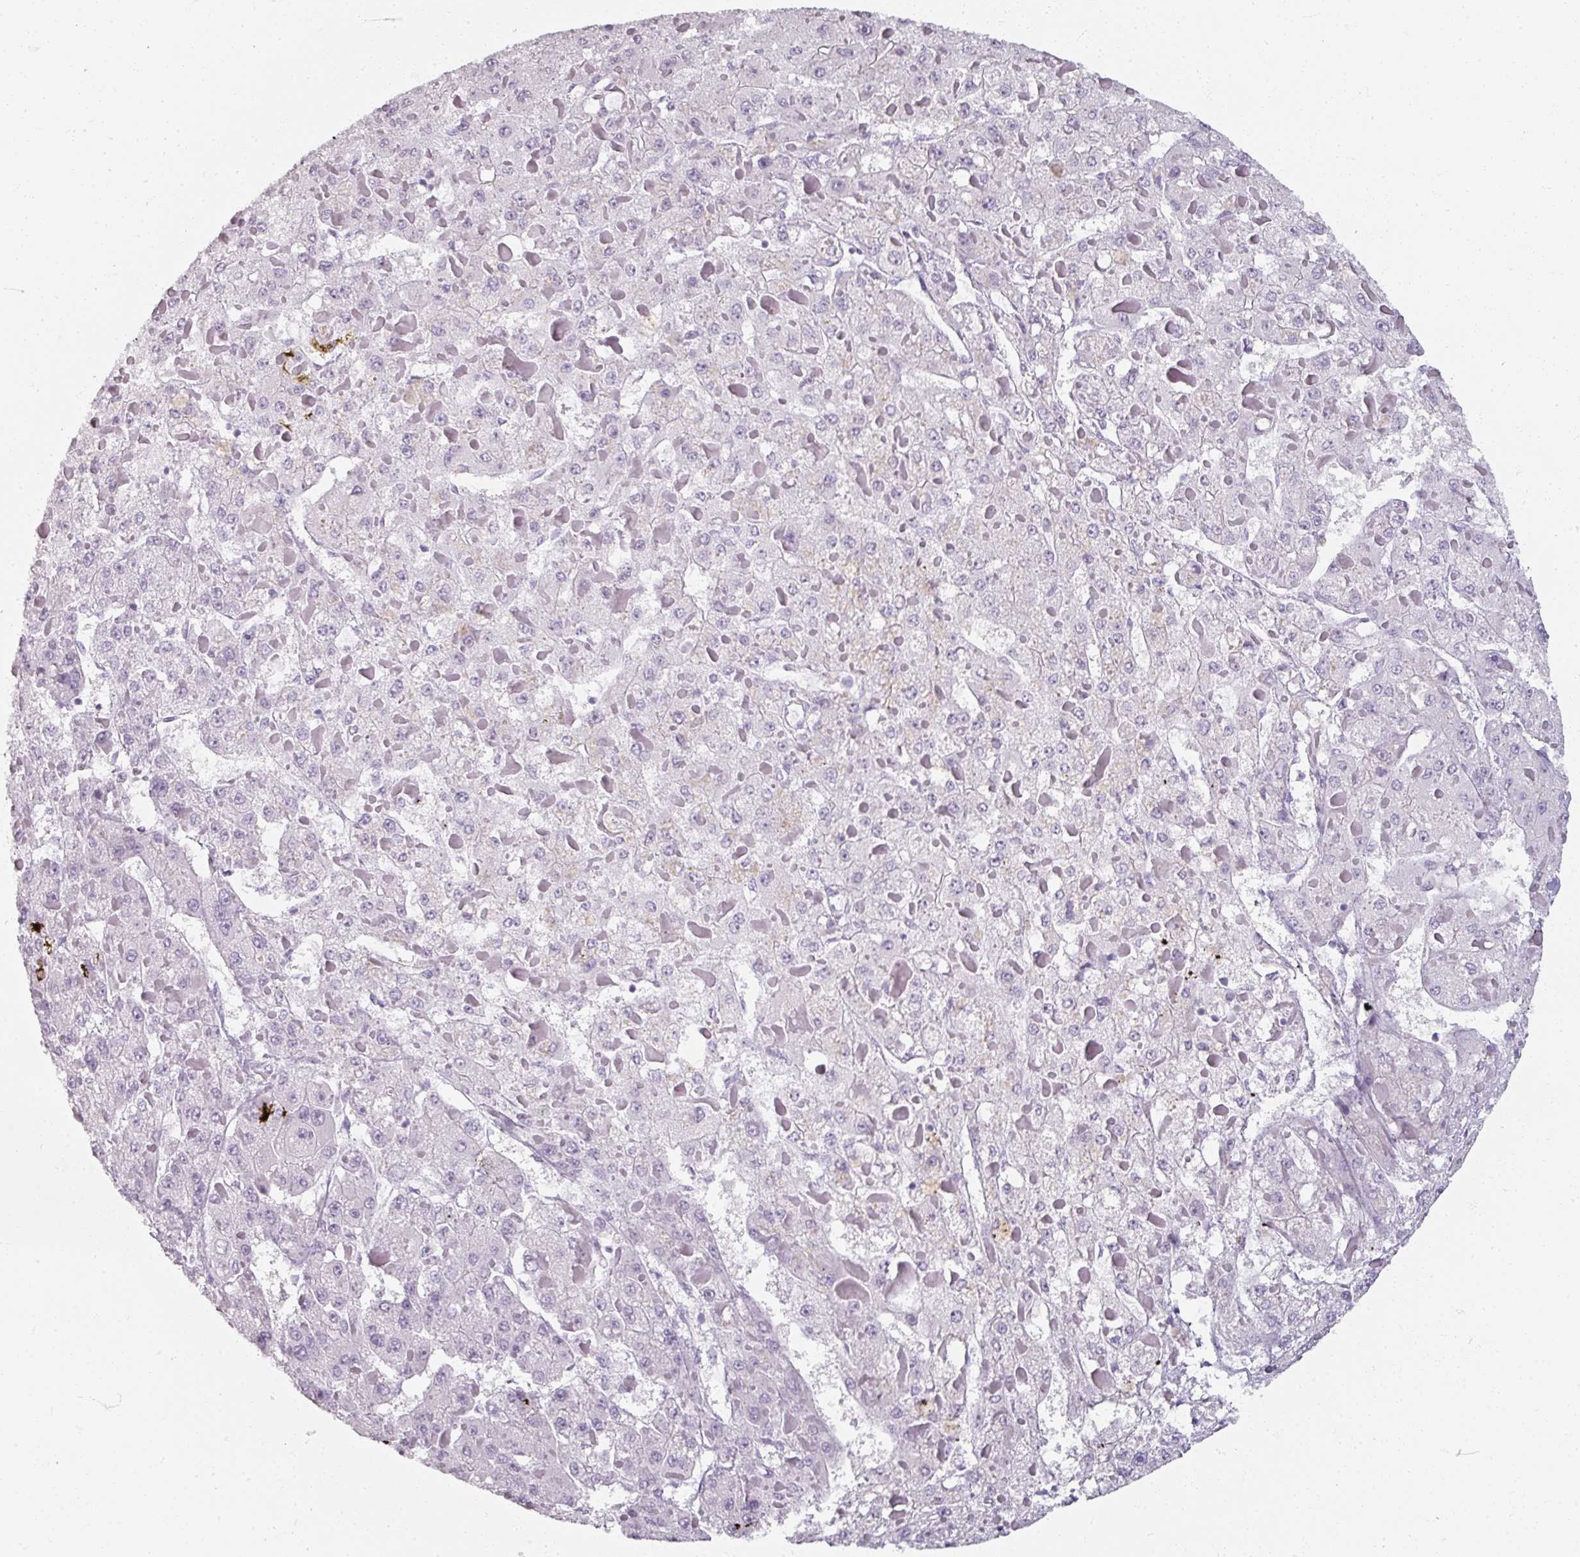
{"staining": {"intensity": "negative", "quantity": "none", "location": "none"}, "tissue": "liver cancer", "cell_type": "Tumor cells", "image_type": "cancer", "snomed": [{"axis": "morphology", "description": "Carcinoma, Hepatocellular, NOS"}, {"axis": "topography", "description": "Liver"}], "caption": "A high-resolution image shows IHC staining of hepatocellular carcinoma (liver), which exhibits no significant staining in tumor cells.", "gene": "REG3G", "patient": {"sex": "female", "age": 73}}